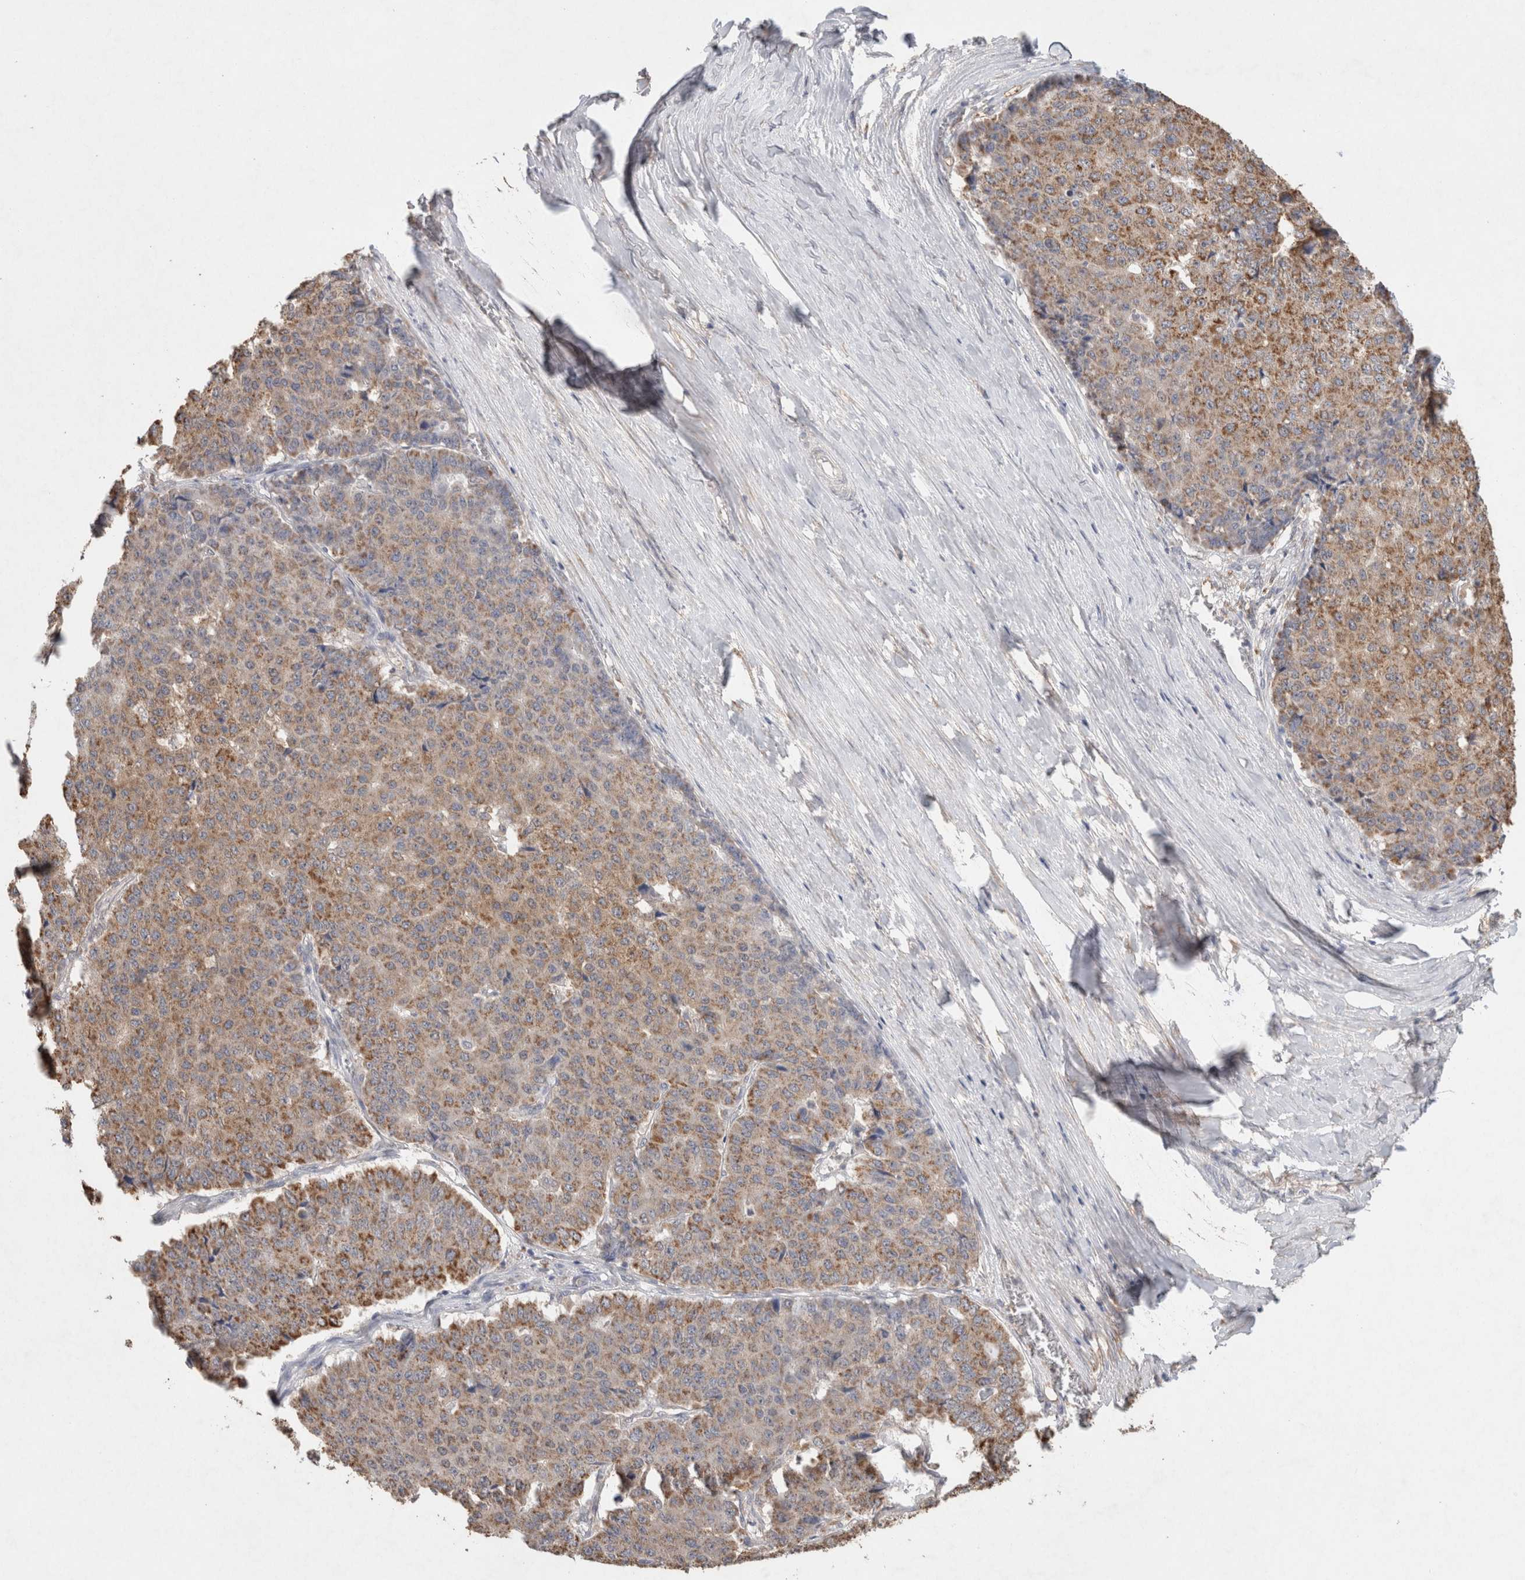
{"staining": {"intensity": "moderate", "quantity": ">75%", "location": "cytoplasmic/membranous"}, "tissue": "pancreatic cancer", "cell_type": "Tumor cells", "image_type": "cancer", "snomed": [{"axis": "morphology", "description": "Adenocarcinoma, NOS"}, {"axis": "topography", "description": "Pancreas"}], "caption": "A brown stain labels moderate cytoplasmic/membranous positivity of a protein in pancreatic cancer tumor cells.", "gene": "RAB14", "patient": {"sex": "male", "age": 50}}